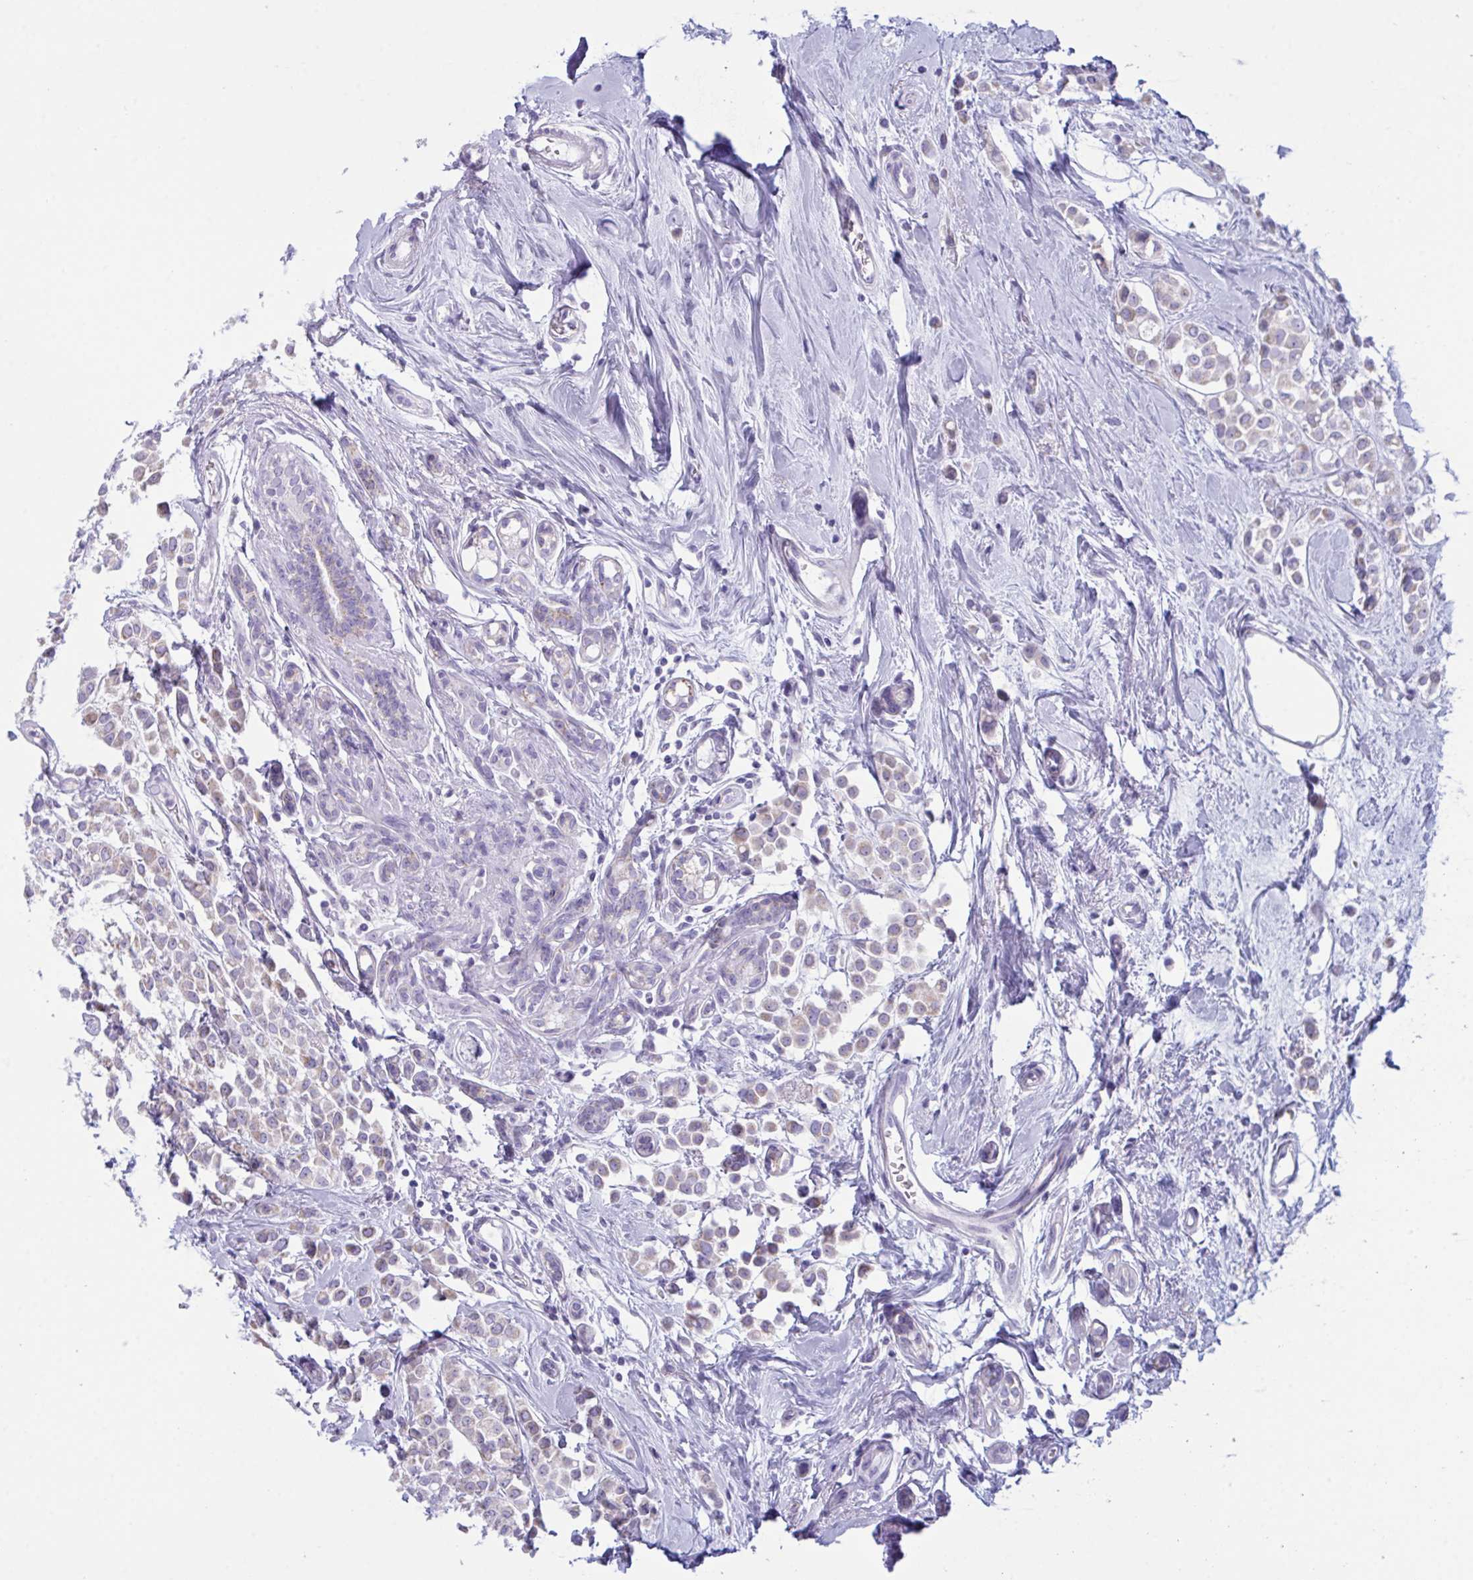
{"staining": {"intensity": "weak", "quantity": "<25%", "location": "cytoplasmic/membranous"}, "tissue": "breast cancer", "cell_type": "Tumor cells", "image_type": "cancer", "snomed": [{"axis": "morphology", "description": "Lobular carcinoma"}, {"axis": "topography", "description": "Breast"}], "caption": "High magnification brightfield microscopy of breast cancer stained with DAB (brown) and counterstained with hematoxylin (blue): tumor cells show no significant staining.", "gene": "BBS1", "patient": {"sex": "female", "age": 68}}